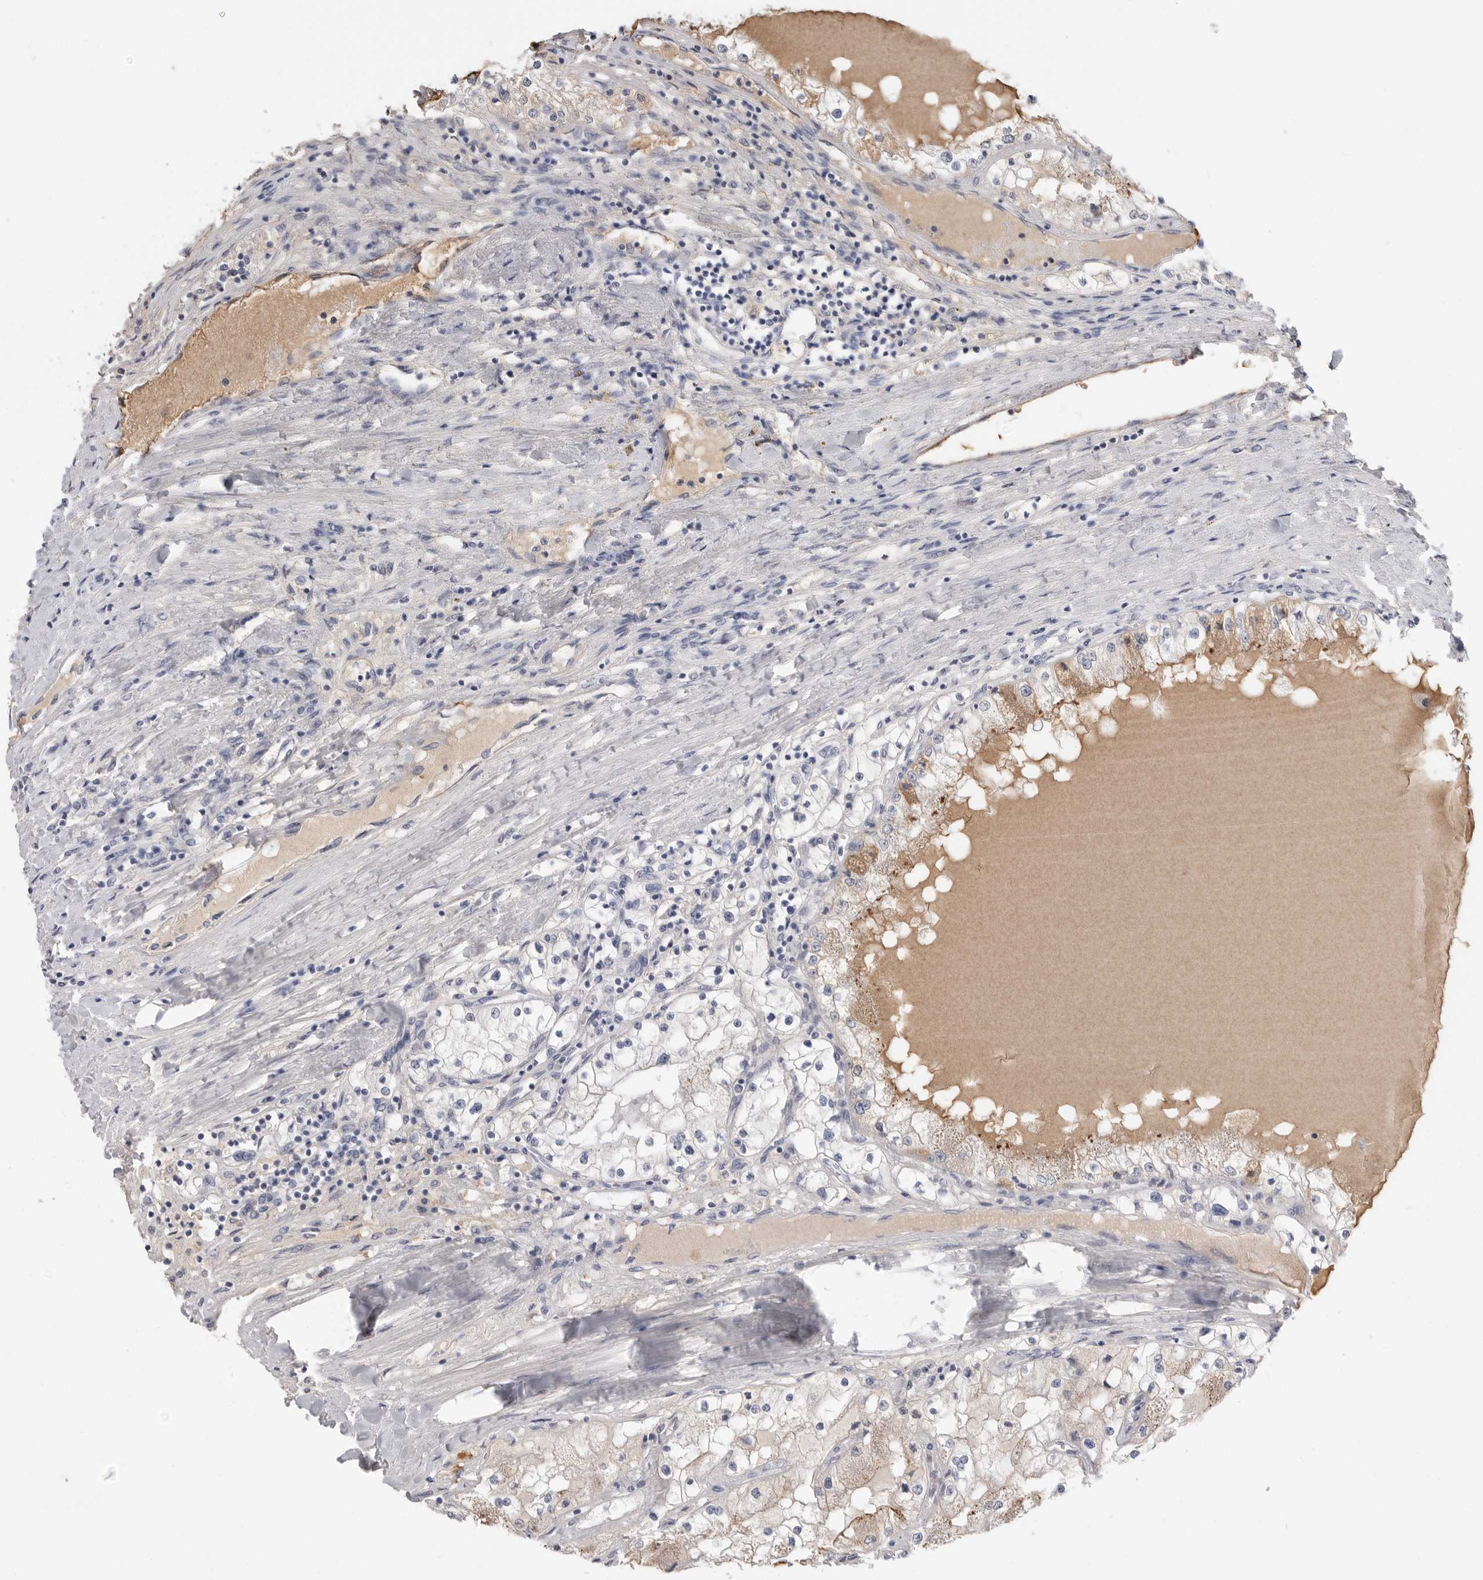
{"staining": {"intensity": "negative", "quantity": "none", "location": "none"}, "tissue": "renal cancer", "cell_type": "Tumor cells", "image_type": "cancer", "snomed": [{"axis": "morphology", "description": "Adenocarcinoma, NOS"}, {"axis": "topography", "description": "Kidney"}], "caption": "Tumor cells show no significant protein positivity in renal cancer (adenocarcinoma).", "gene": "APOA2", "patient": {"sex": "male", "age": 68}}